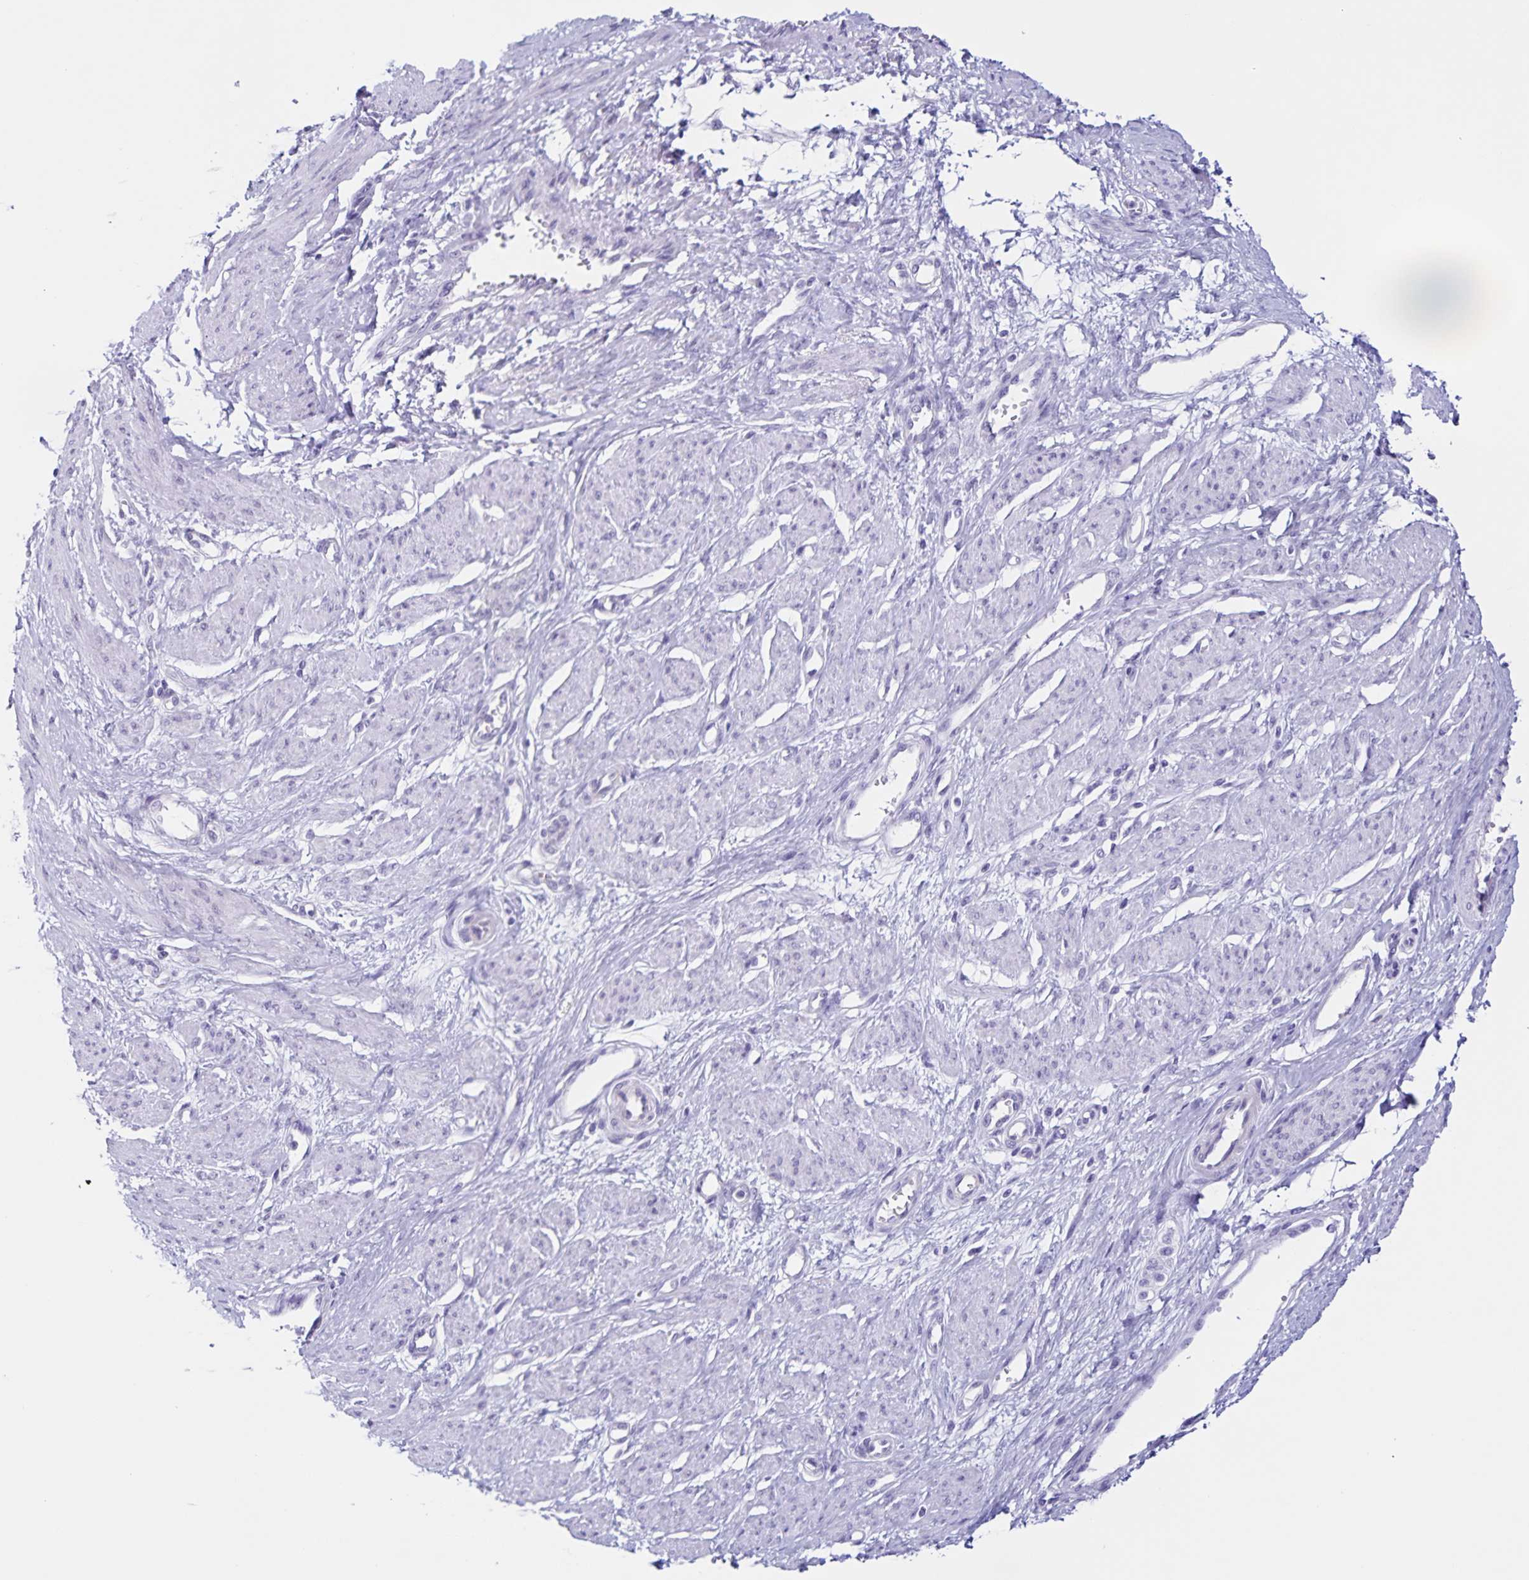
{"staining": {"intensity": "negative", "quantity": "none", "location": "none"}, "tissue": "smooth muscle", "cell_type": "Smooth muscle cells", "image_type": "normal", "snomed": [{"axis": "morphology", "description": "Normal tissue, NOS"}, {"axis": "topography", "description": "Smooth muscle"}, {"axis": "topography", "description": "Uterus"}], "caption": "Human smooth muscle stained for a protein using immunohistochemistry (IHC) demonstrates no expression in smooth muscle cells.", "gene": "FAM170A", "patient": {"sex": "female", "age": 39}}